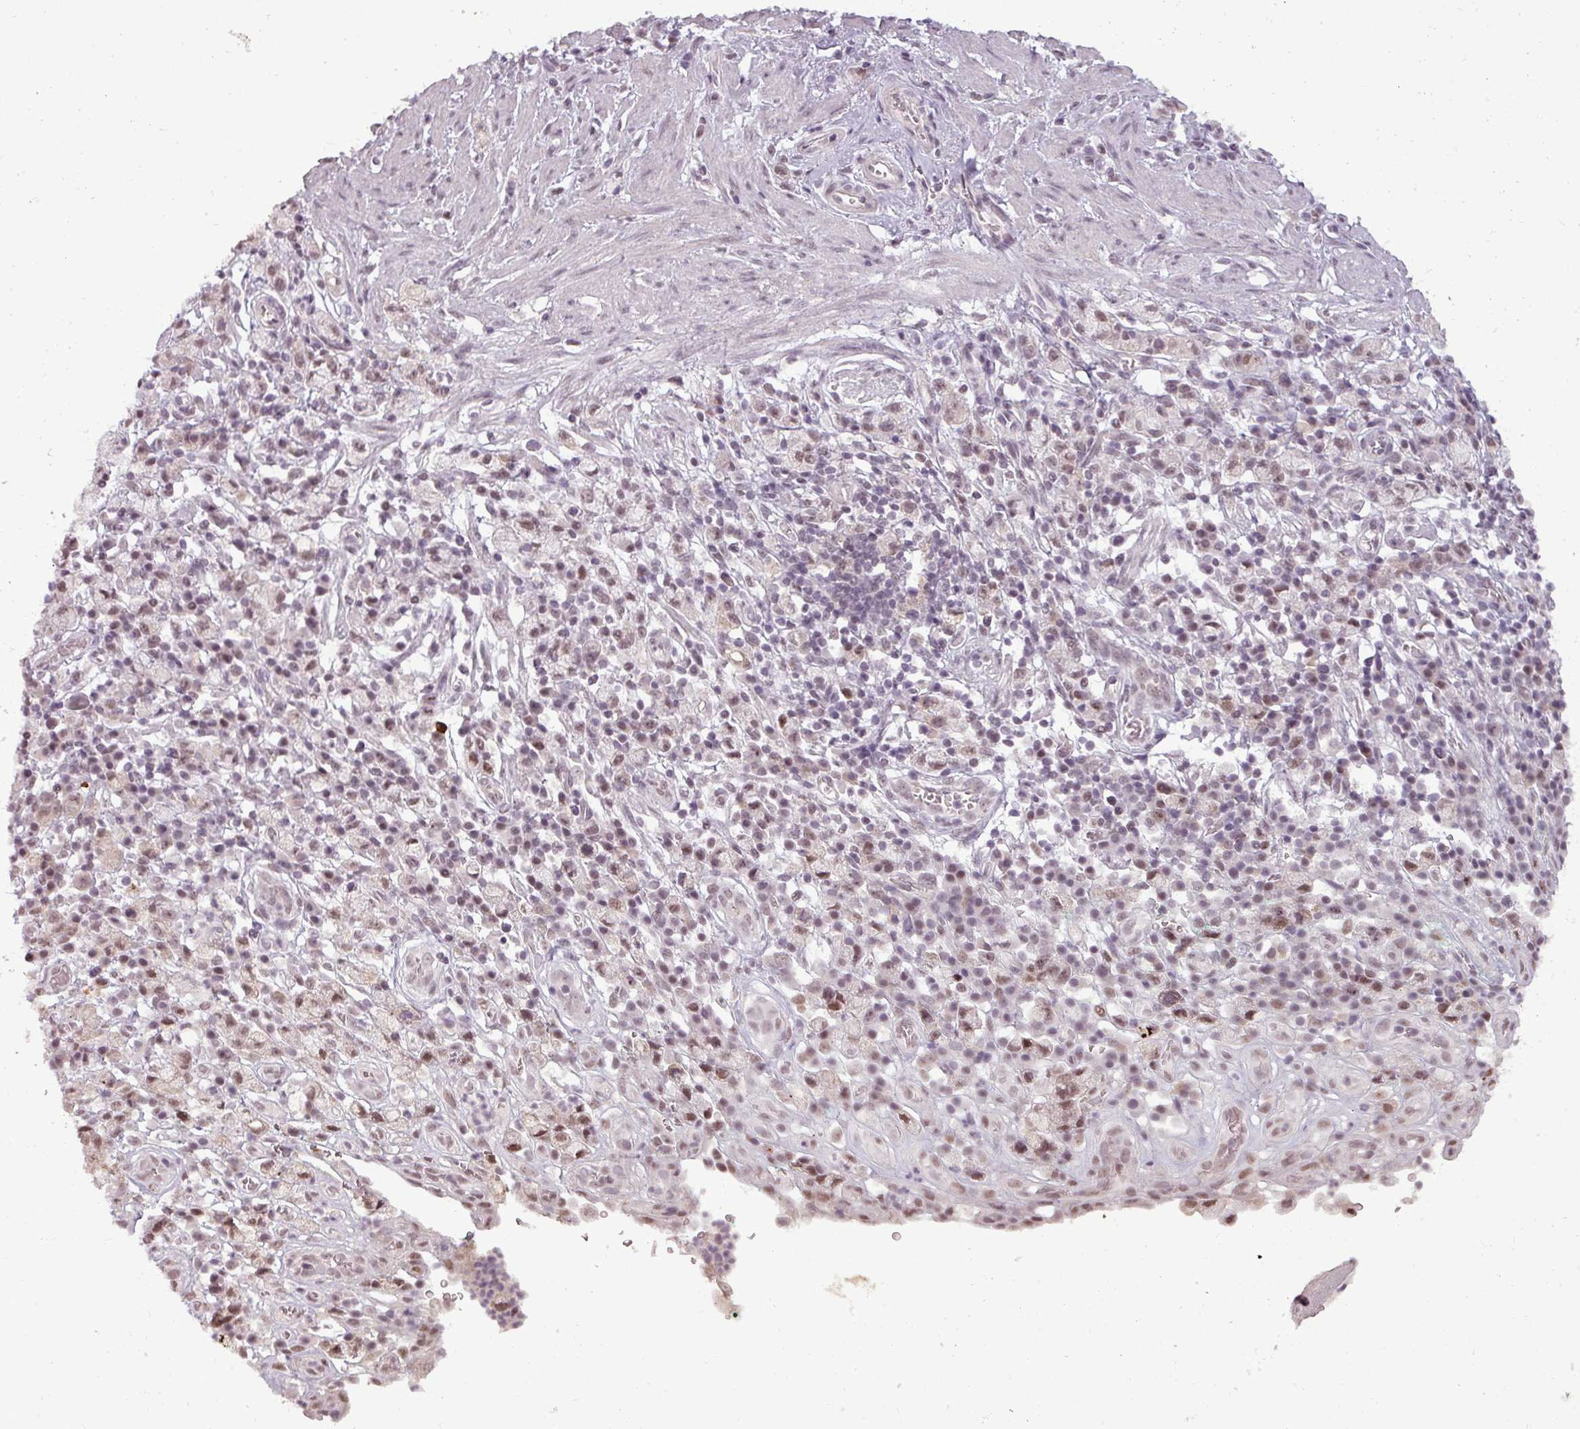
{"staining": {"intensity": "moderate", "quantity": ">75%", "location": "nuclear"}, "tissue": "stomach cancer", "cell_type": "Tumor cells", "image_type": "cancer", "snomed": [{"axis": "morphology", "description": "Adenocarcinoma, NOS"}, {"axis": "topography", "description": "Stomach"}], "caption": "Protein analysis of stomach cancer (adenocarcinoma) tissue demonstrates moderate nuclear staining in approximately >75% of tumor cells.", "gene": "BCAS3", "patient": {"sex": "male", "age": 77}}